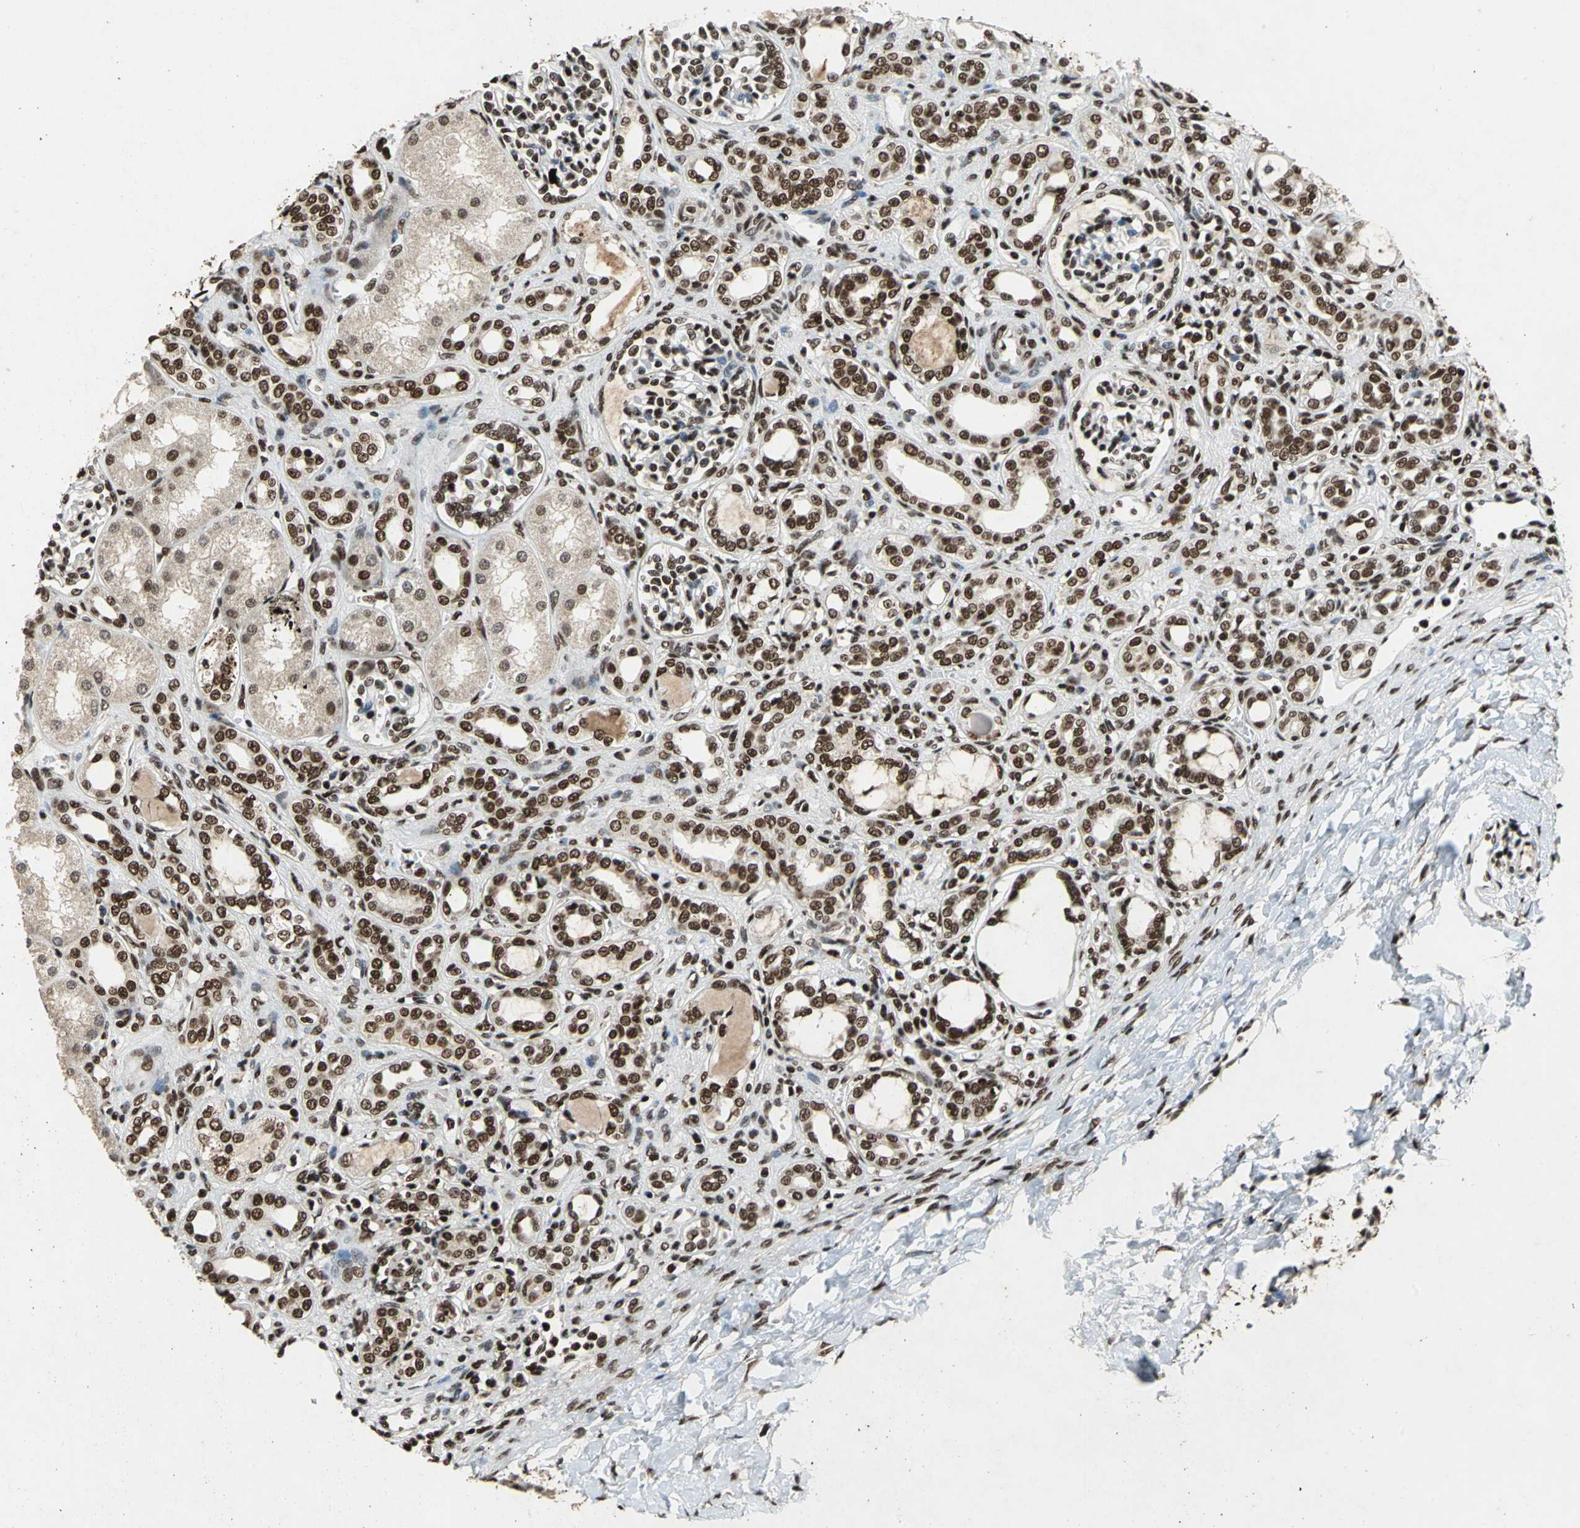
{"staining": {"intensity": "strong", "quantity": ">75%", "location": "nuclear"}, "tissue": "kidney", "cell_type": "Cells in glomeruli", "image_type": "normal", "snomed": [{"axis": "morphology", "description": "Normal tissue, NOS"}, {"axis": "topography", "description": "Kidney"}], "caption": "A high amount of strong nuclear staining is appreciated in about >75% of cells in glomeruli in unremarkable kidney.", "gene": "MTA2", "patient": {"sex": "male", "age": 7}}